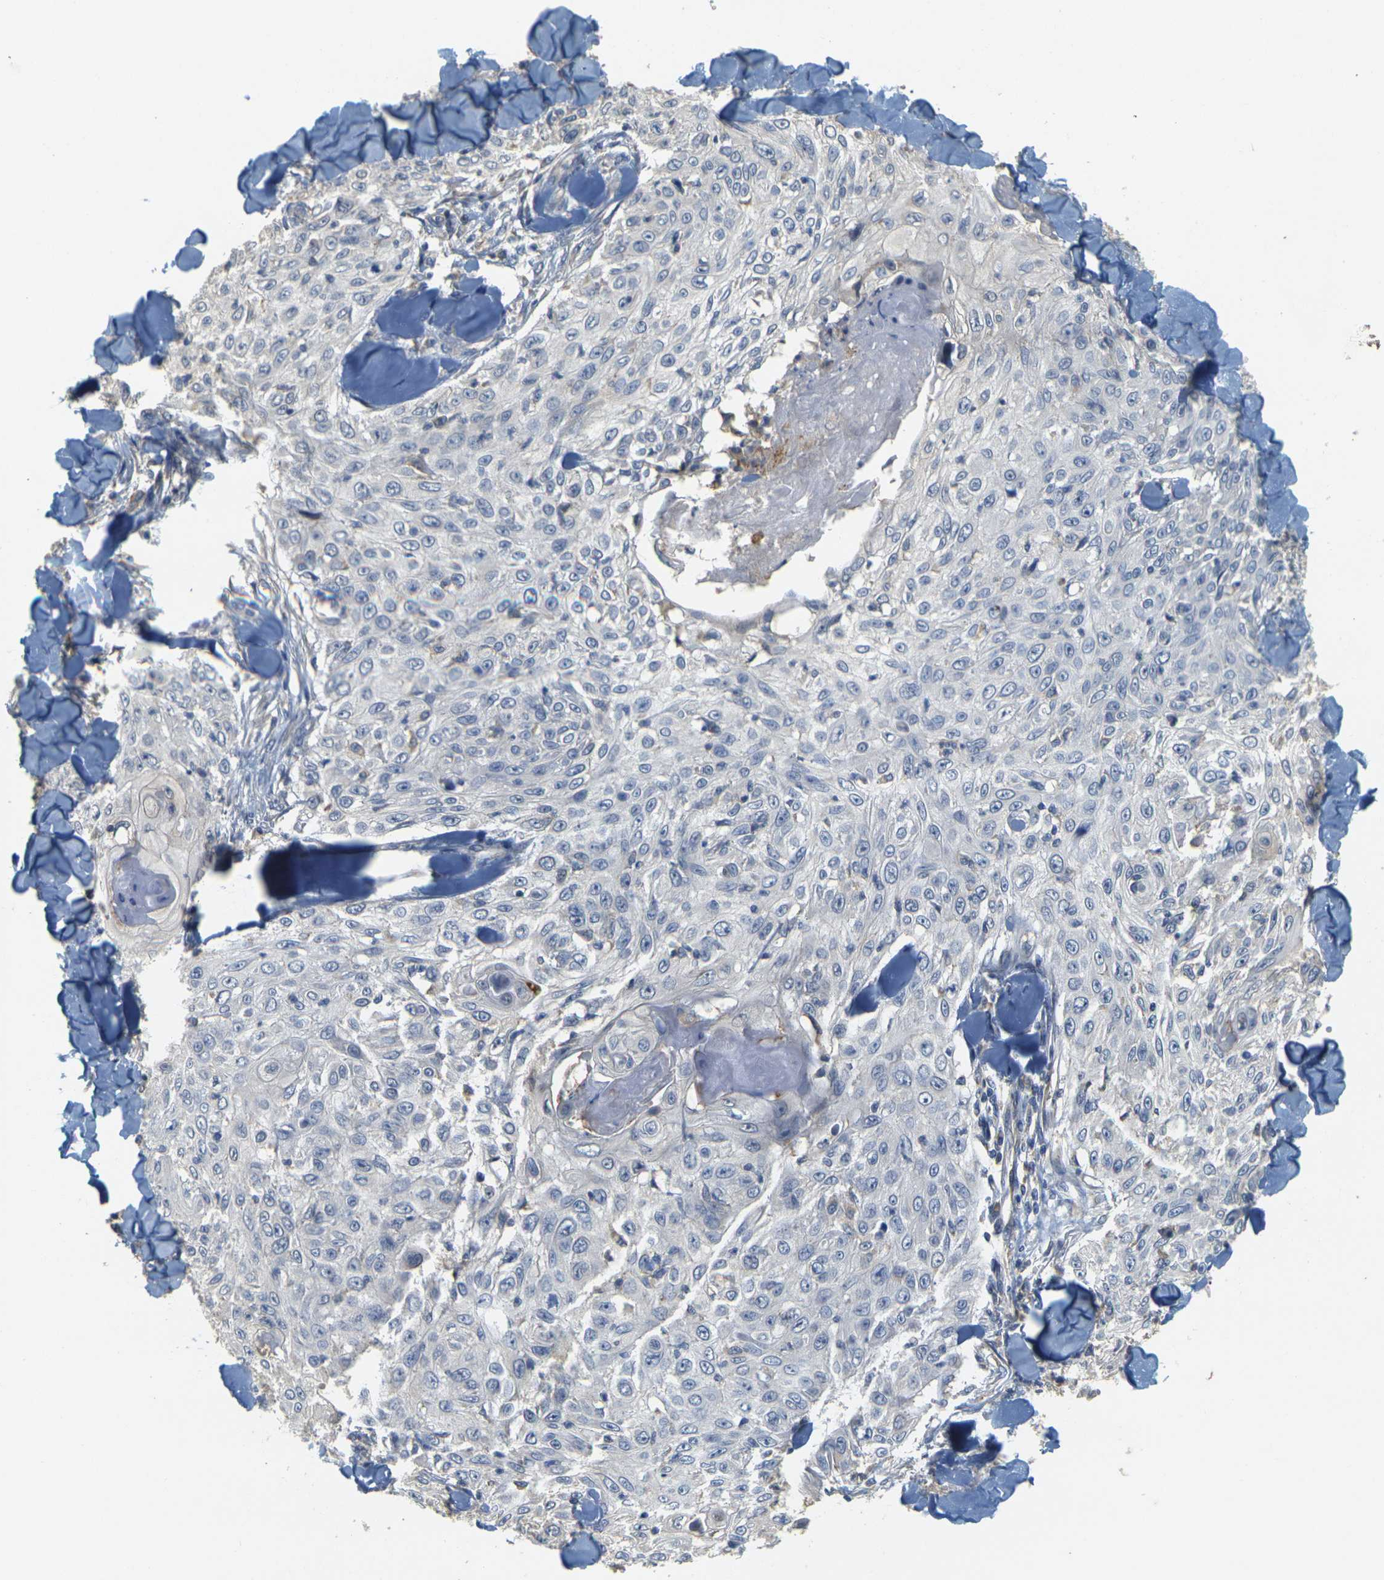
{"staining": {"intensity": "negative", "quantity": "none", "location": "none"}, "tissue": "skin cancer", "cell_type": "Tumor cells", "image_type": "cancer", "snomed": [{"axis": "morphology", "description": "Squamous cell carcinoma, NOS"}, {"axis": "topography", "description": "Skin"}], "caption": "Photomicrograph shows no protein expression in tumor cells of skin cancer (squamous cell carcinoma) tissue.", "gene": "GDAP1", "patient": {"sex": "male", "age": 86}}